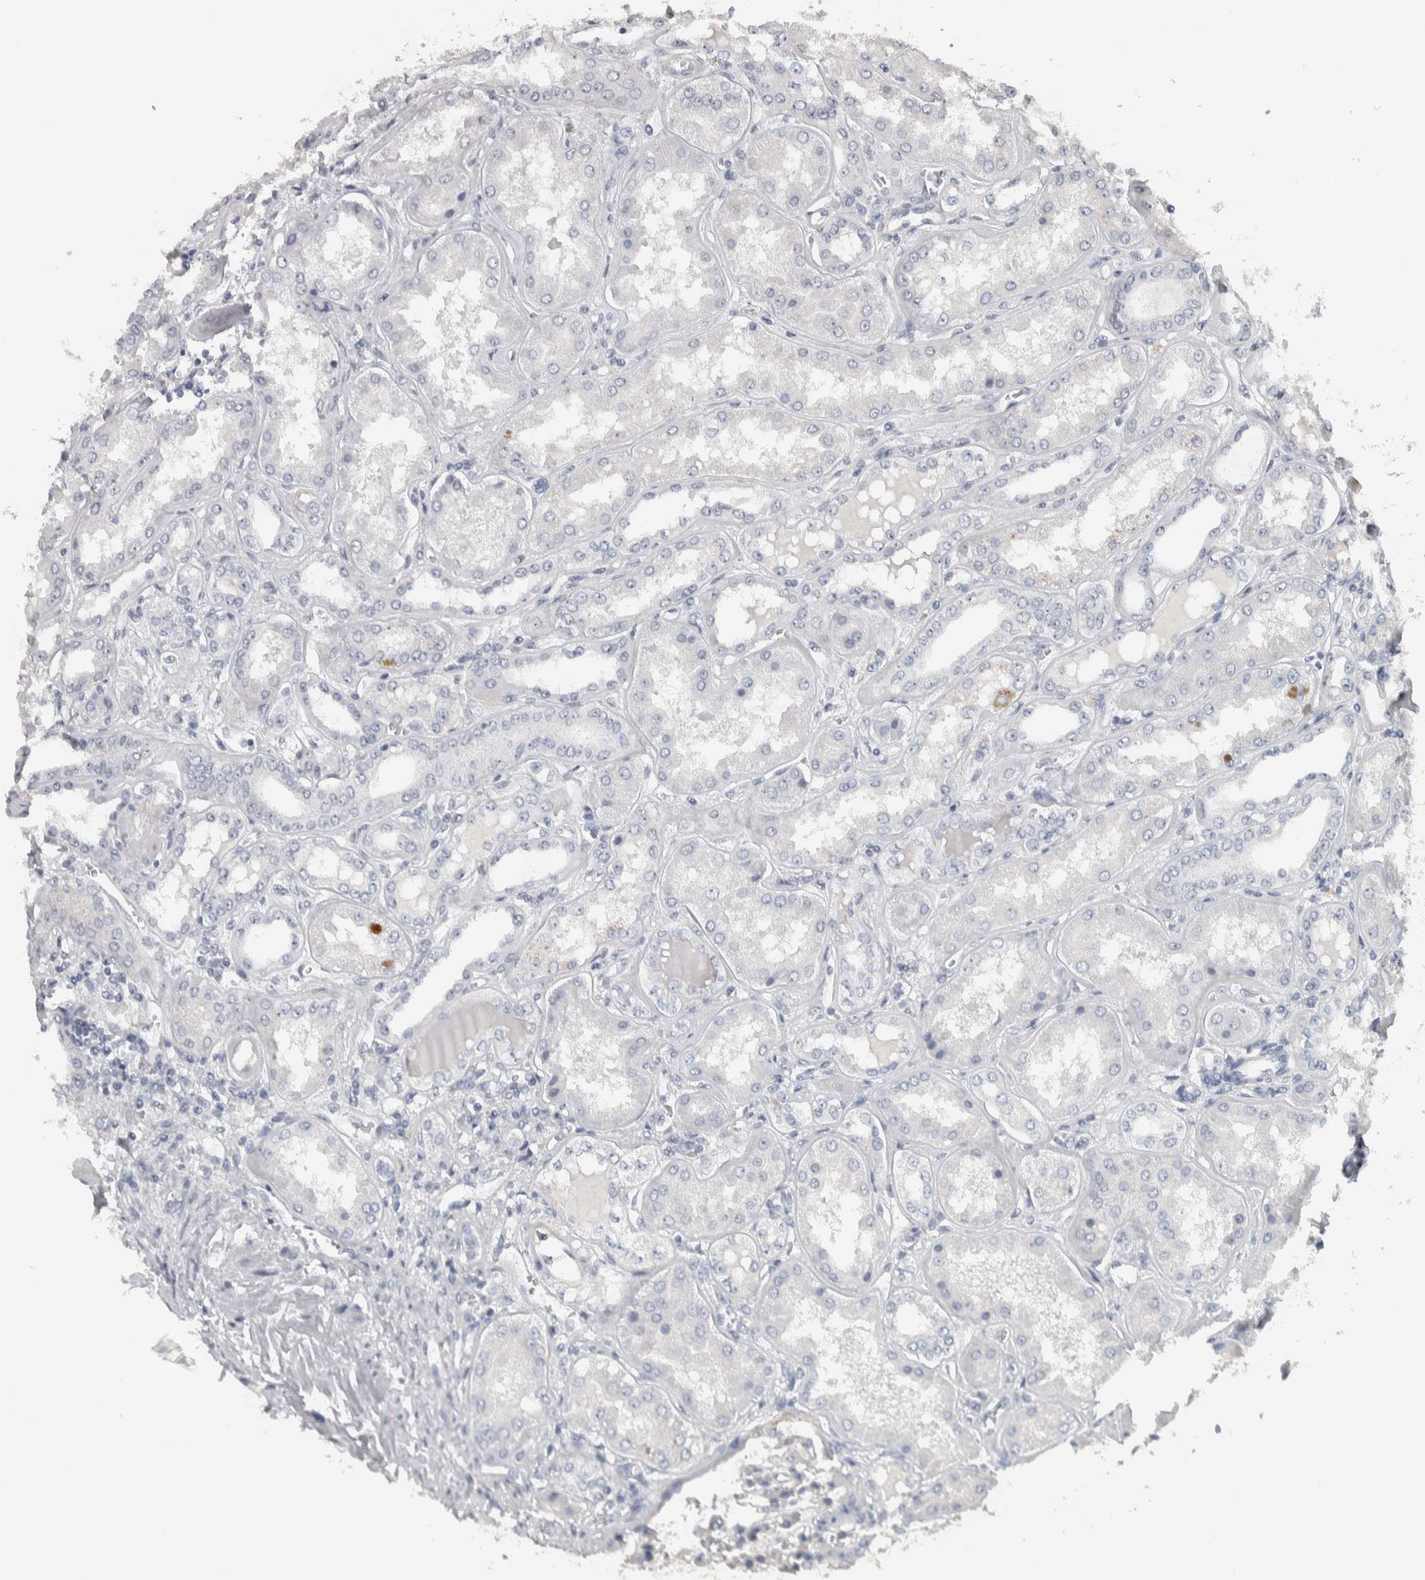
{"staining": {"intensity": "weak", "quantity": "<25%", "location": "cytoplasmic/membranous"}, "tissue": "kidney", "cell_type": "Cells in glomeruli", "image_type": "normal", "snomed": [{"axis": "morphology", "description": "Normal tissue, NOS"}, {"axis": "topography", "description": "Kidney"}], "caption": "Cells in glomeruli show no significant protein expression in unremarkable kidney. (Stains: DAB IHC with hematoxylin counter stain, Microscopy: brightfield microscopy at high magnification).", "gene": "DCAF10", "patient": {"sex": "female", "age": 56}}